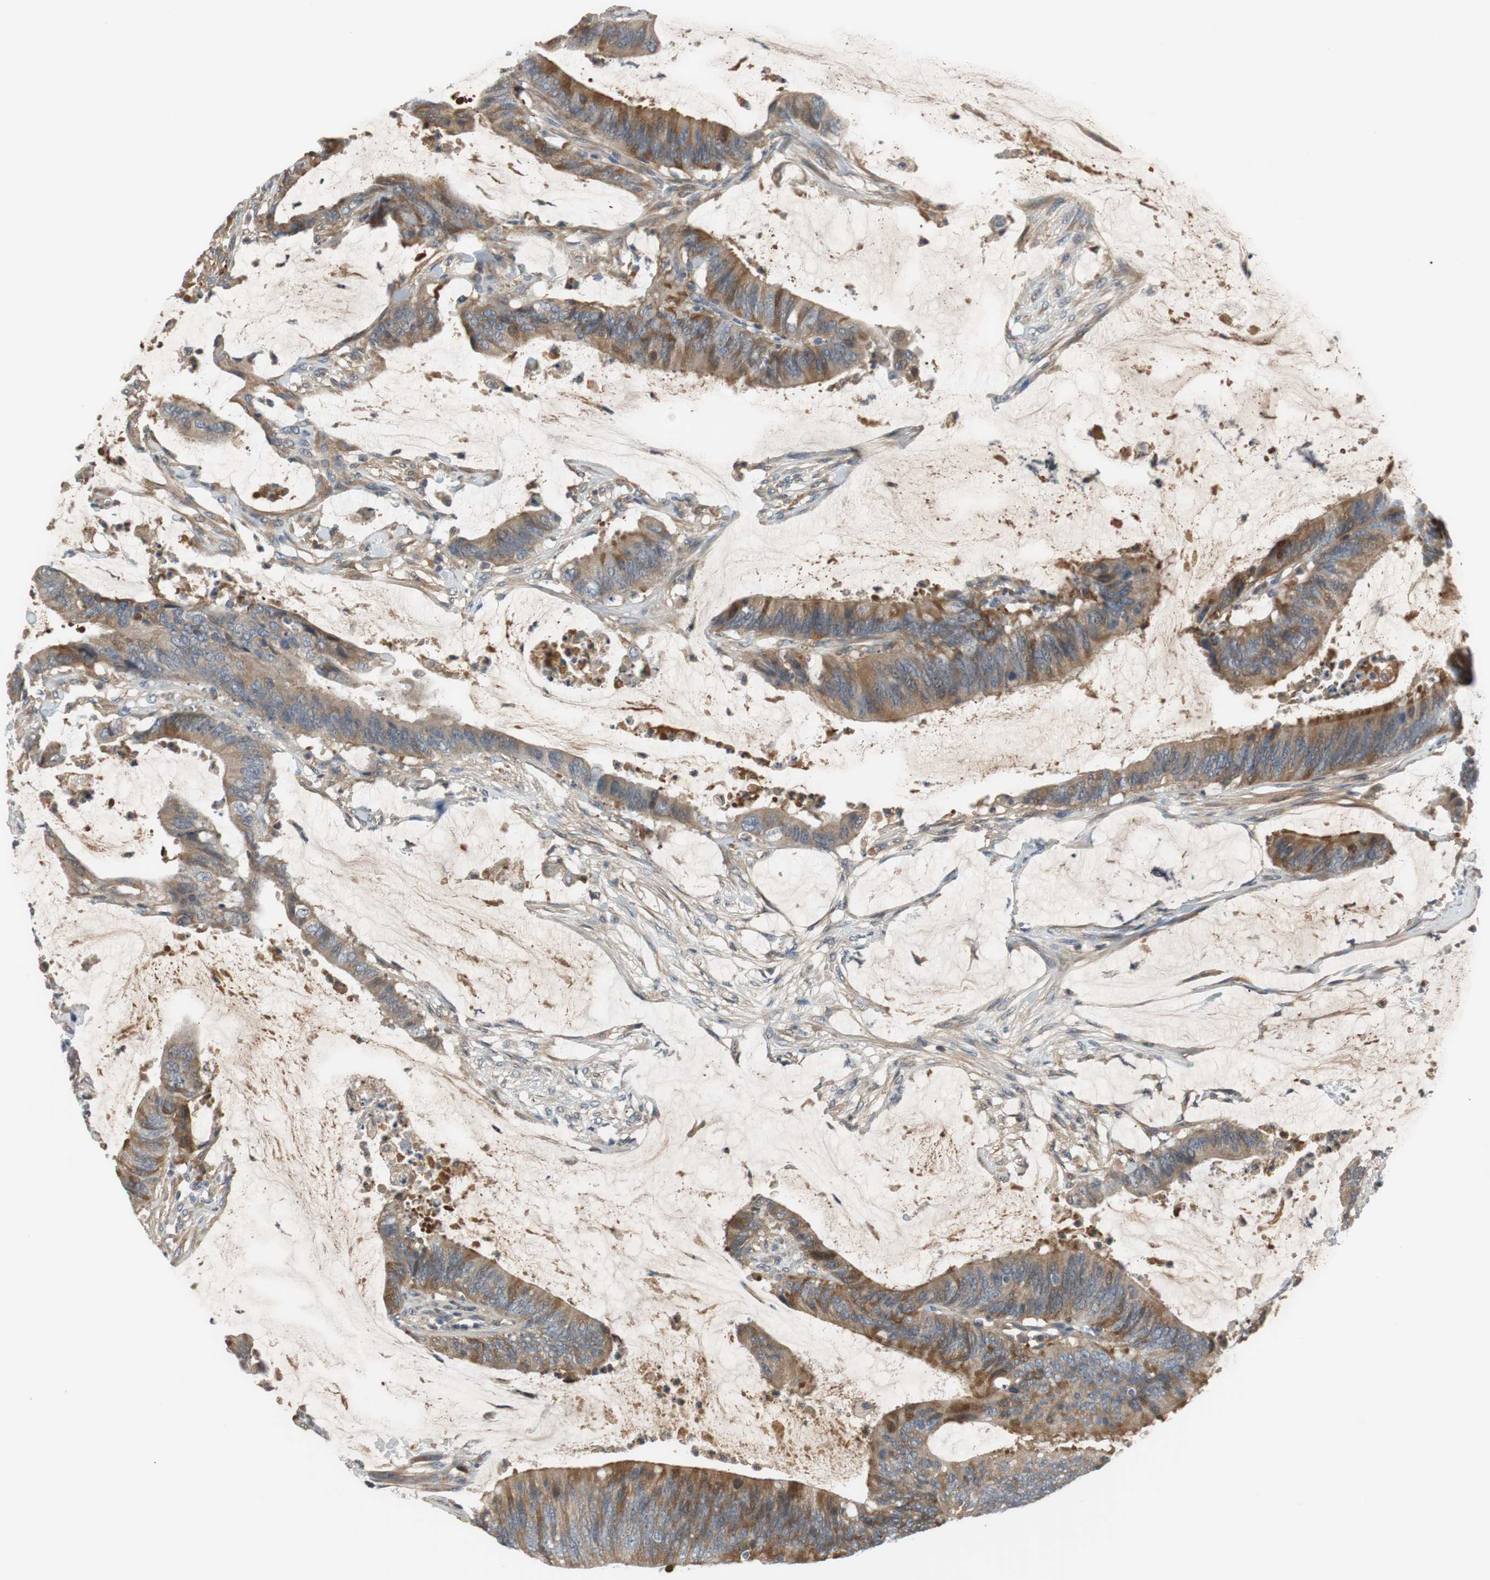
{"staining": {"intensity": "weak", "quantity": ">75%", "location": "cytoplasmic/membranous"}, "tissue": "colorectal cancer", "cell_type": "Tumor cells", "image_type": "cancer", "snomed": [{"axis": "morphology", "description": "Adenocarcinoma, NOS"}, {"axis": "topography", "description": "Rectum"}], "caption": "Colorectal cancer (adenocarcinoma) was stained to show a protein in brown. There is low levels of weak cytoplasmic/membranous positivity in approximately >75% of tumor cells. Nuclei are stained in blue.", "gene": "C4A", "patient": {"sex": "female", "age": 66}}